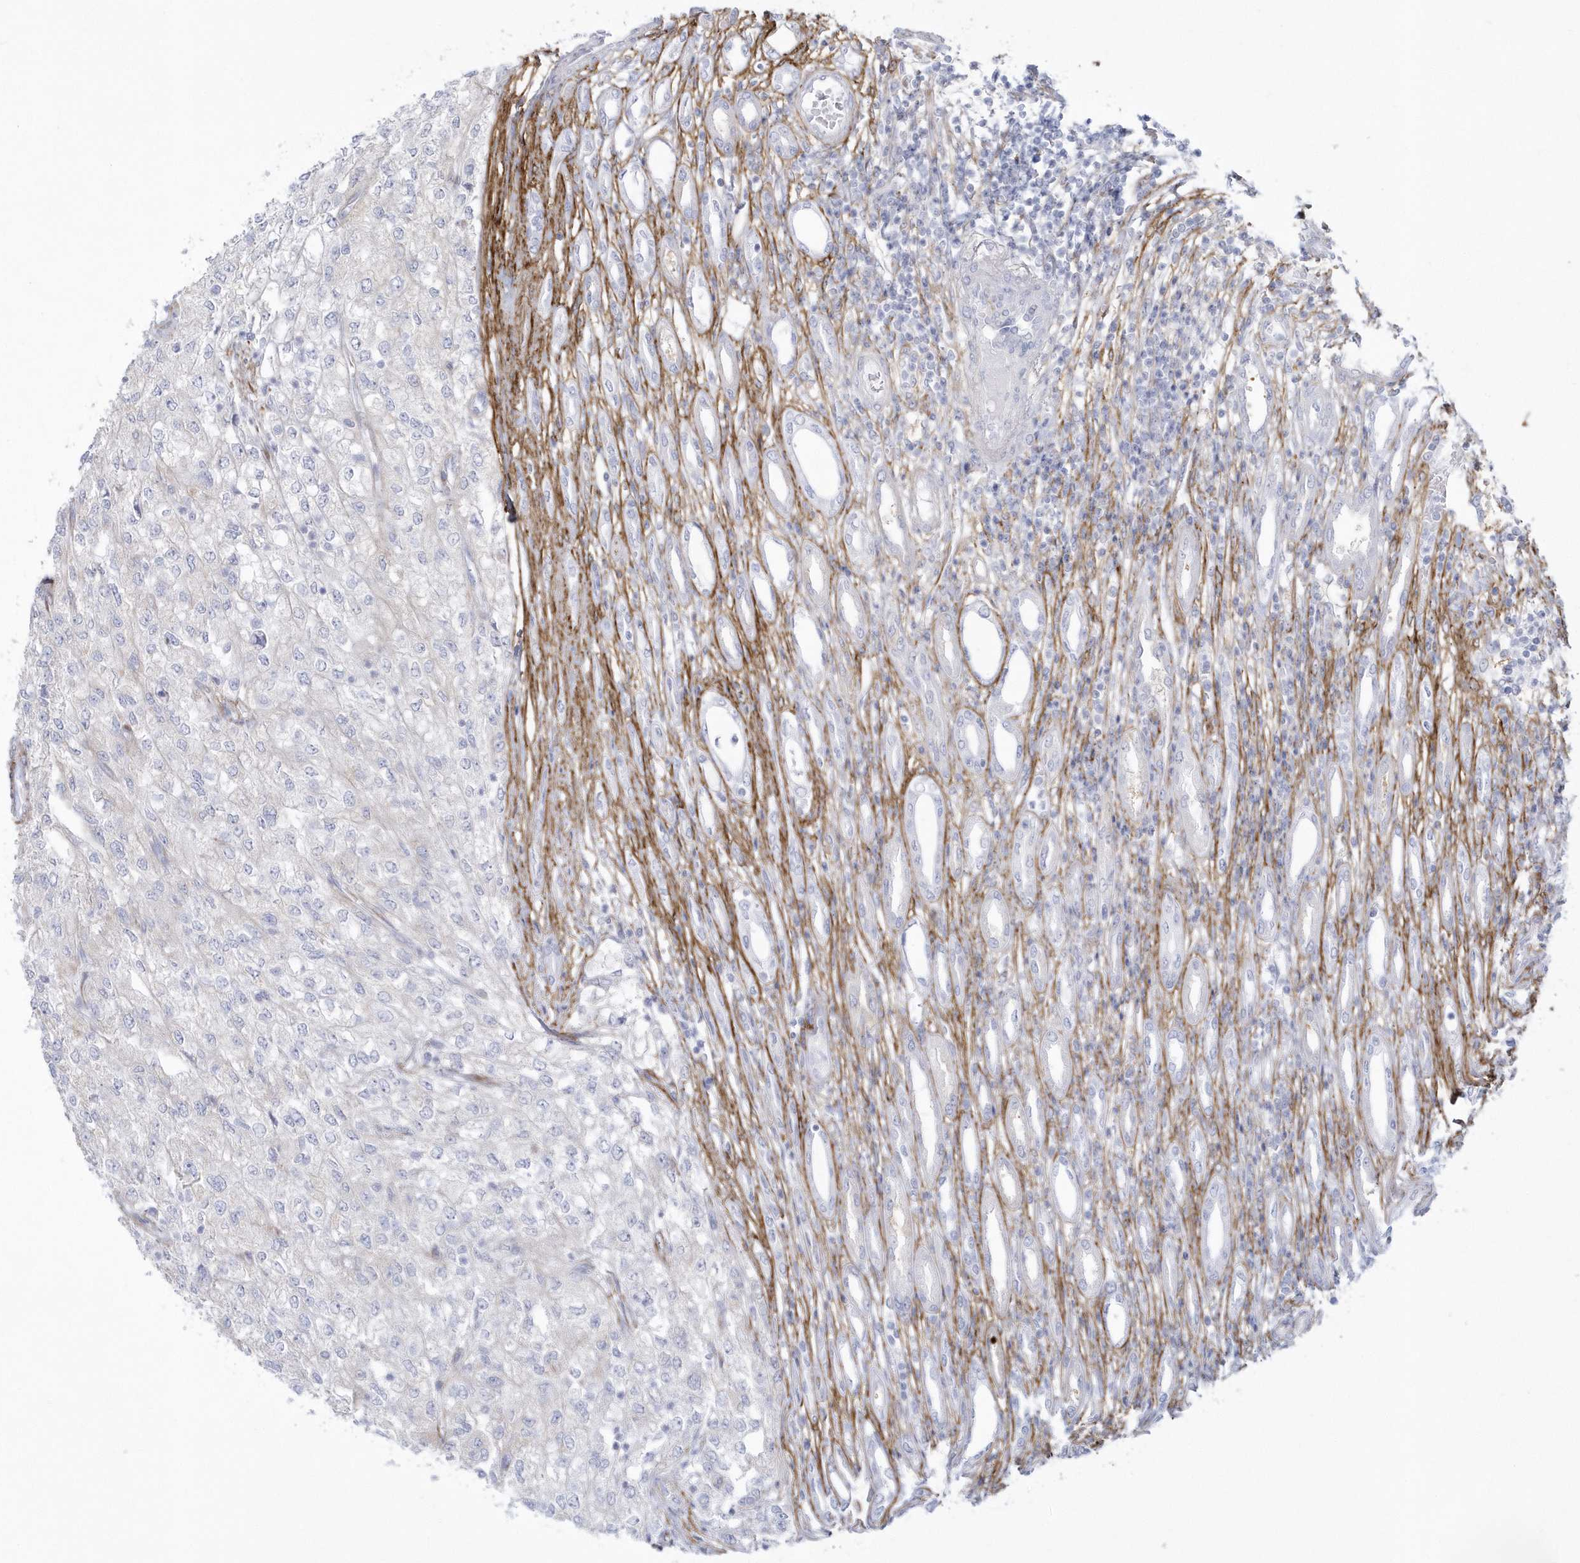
{"staining": {"intensity": "negative", "quantity": "none", "location": "none"}, "tissue": "renal cancer", "cell_type": "Tumor cells", "image_type": "cancer", "snomed": [{"axis": "morphology", "description": "Adenocarcinoma, NOS"}, {"axis": "topography", "description": "Kidney"}], "caption": "Immunohistochemistry micrograph of neoplastic tissue: human renal cancer (adenocarcinoma) stained with DAB demonstrates no significant protein expression in tumor cells.", "gene": "WDR27", "patient": {"sex": "female", "age": 54}}